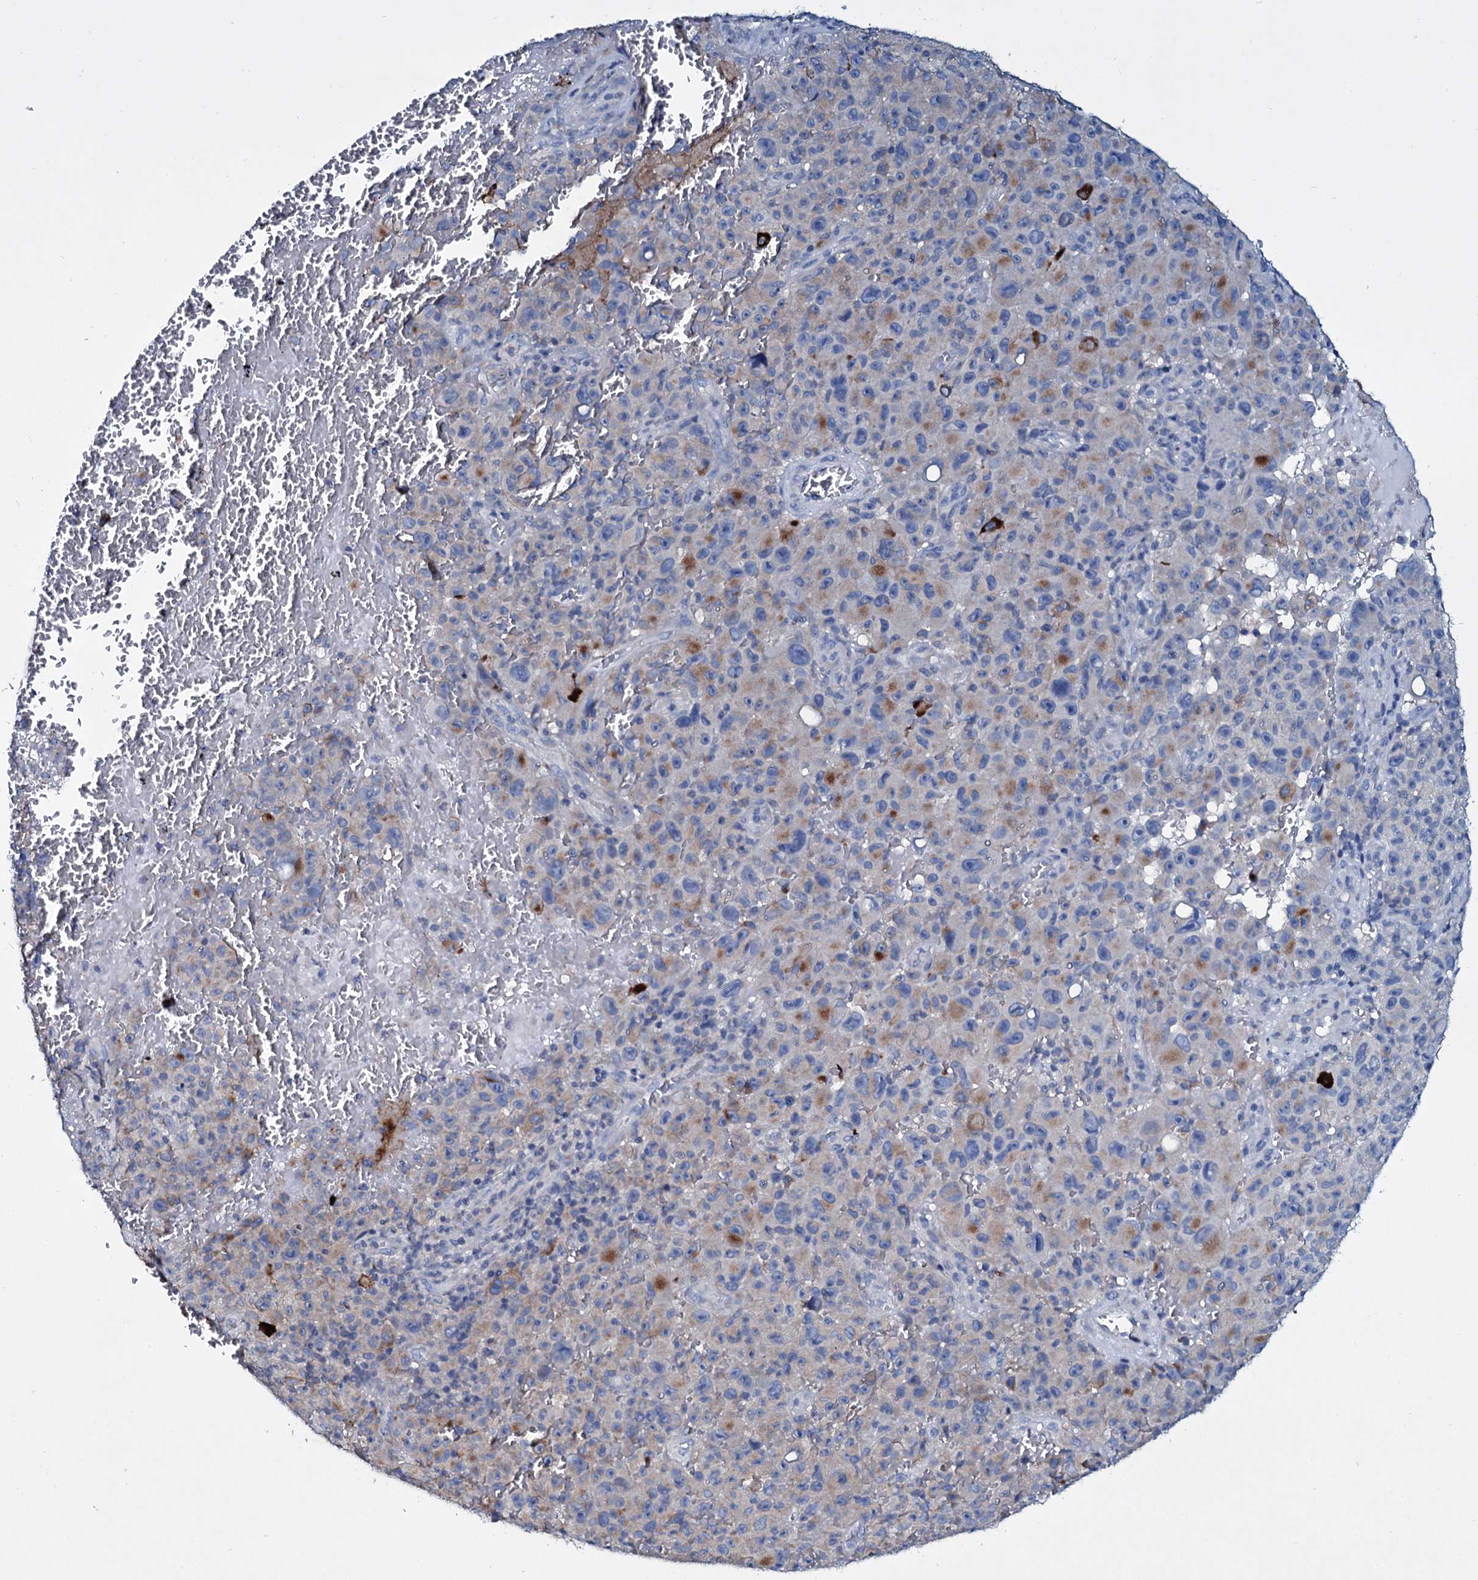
{"staining": {"intensity": "weak", "quantity": "<25%", "location": "cytoplasmic/membranous"}, "tissue": "melanoma", "cell_type": "Tumor cells", "image_type": "cancer", "snomed": [{"axis": "morphology", "description": "Malignant melanoma, NOS"}, {"axis": "topography", "description": "Skin"}], "caption": "Tumor cells are negative for protein expression in human malignant melanoma.", "gene": "TPGS2", "patient": {"sex": "female", "age": 82}}